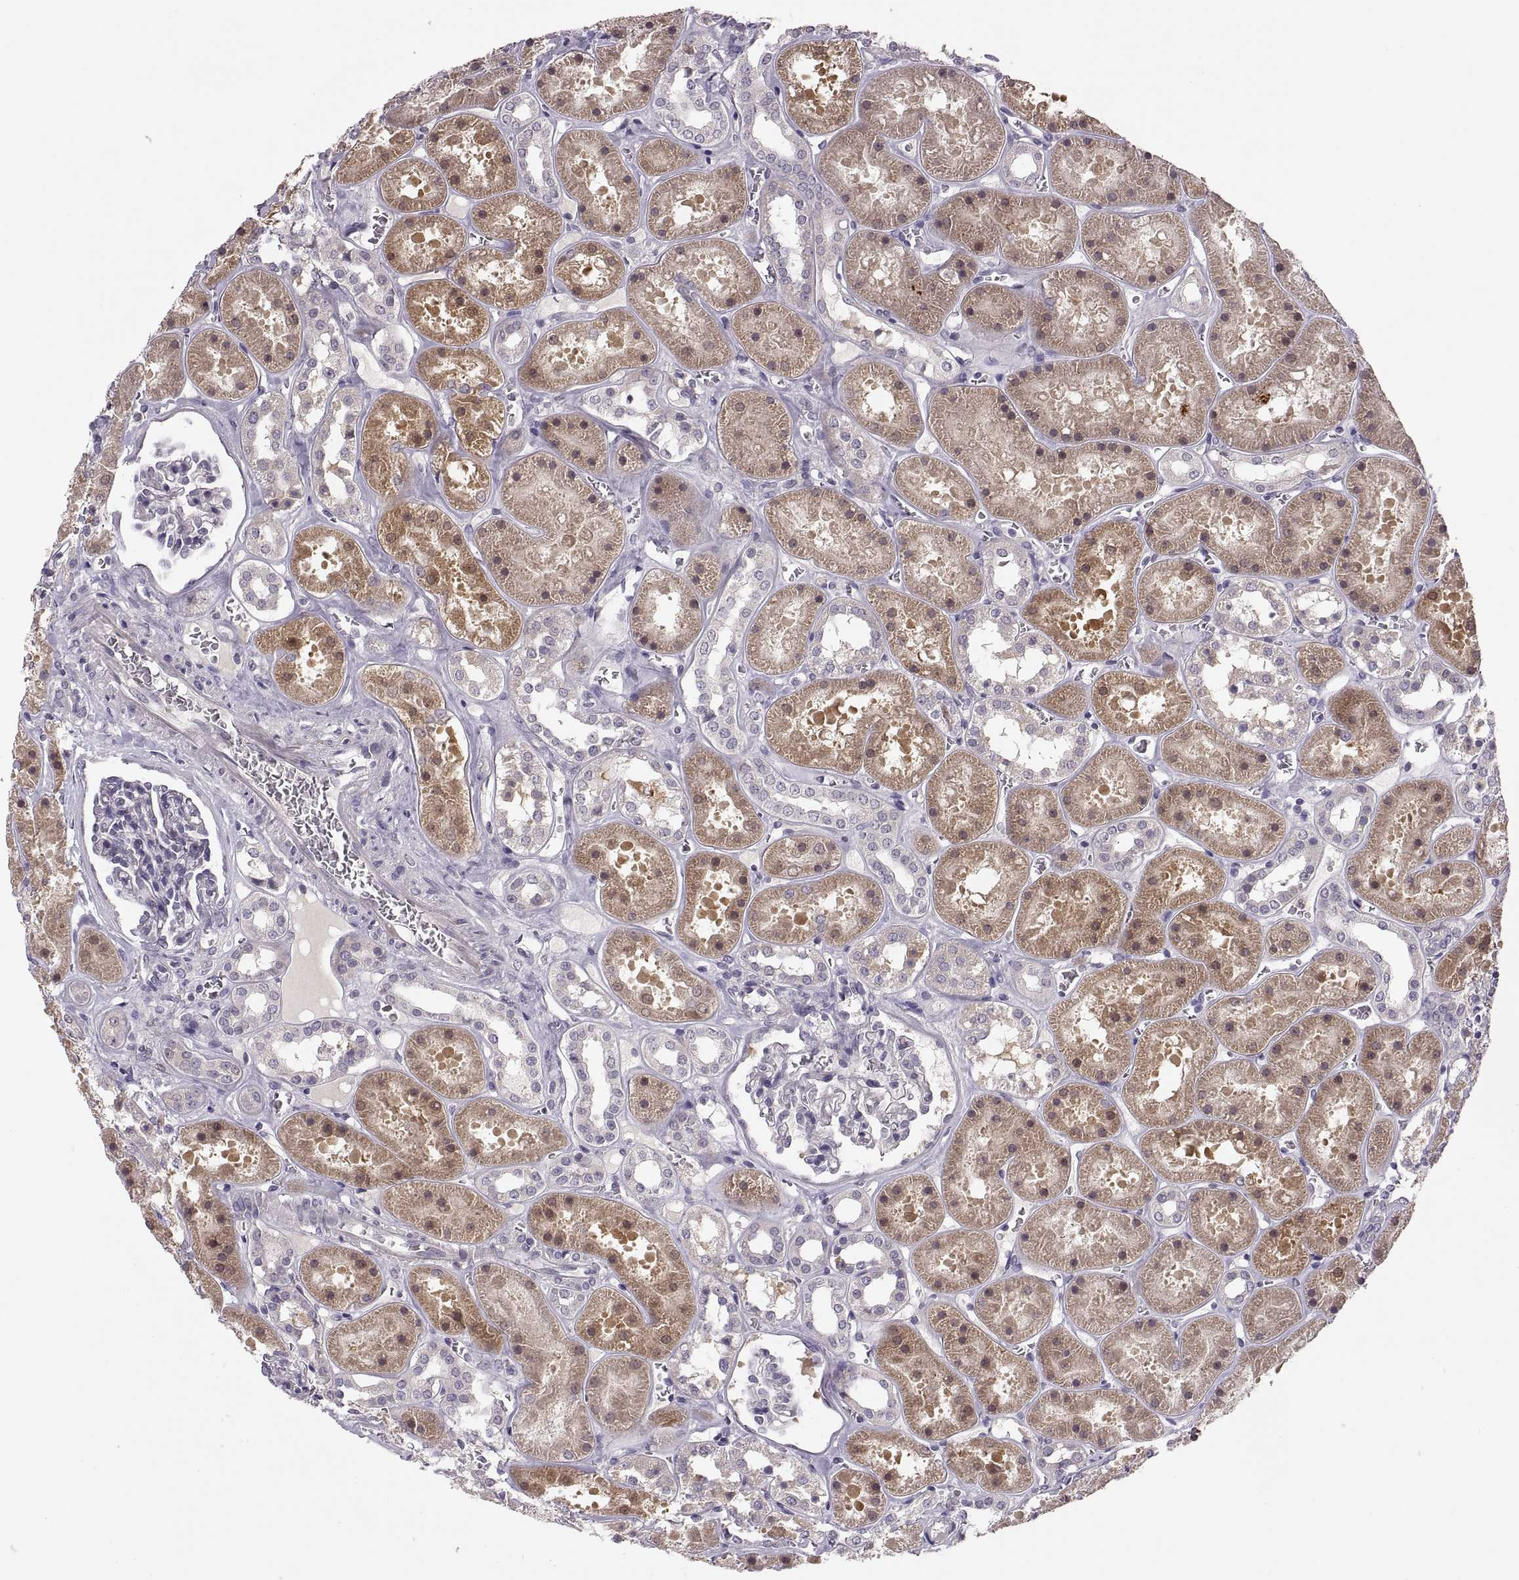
{"staining": {"intensity": "negative", "quantity": "none", "location": "none"}, "tissue": "kidney", "cell_type": "Cells in glomeruli", "image_type": "normal", "snomed": [{"axis": "morphology", "description": "Normal tissue, NOS"}, {"axis": "topography", "description": "Kidney"}], "caption": "High power microscopy image of an IHC histopathology image of normal kidney, revealing no significant positivity in cells in glomeruli.", "gene": "ADH6", "patient": {"sex": "female", "age": 41}}